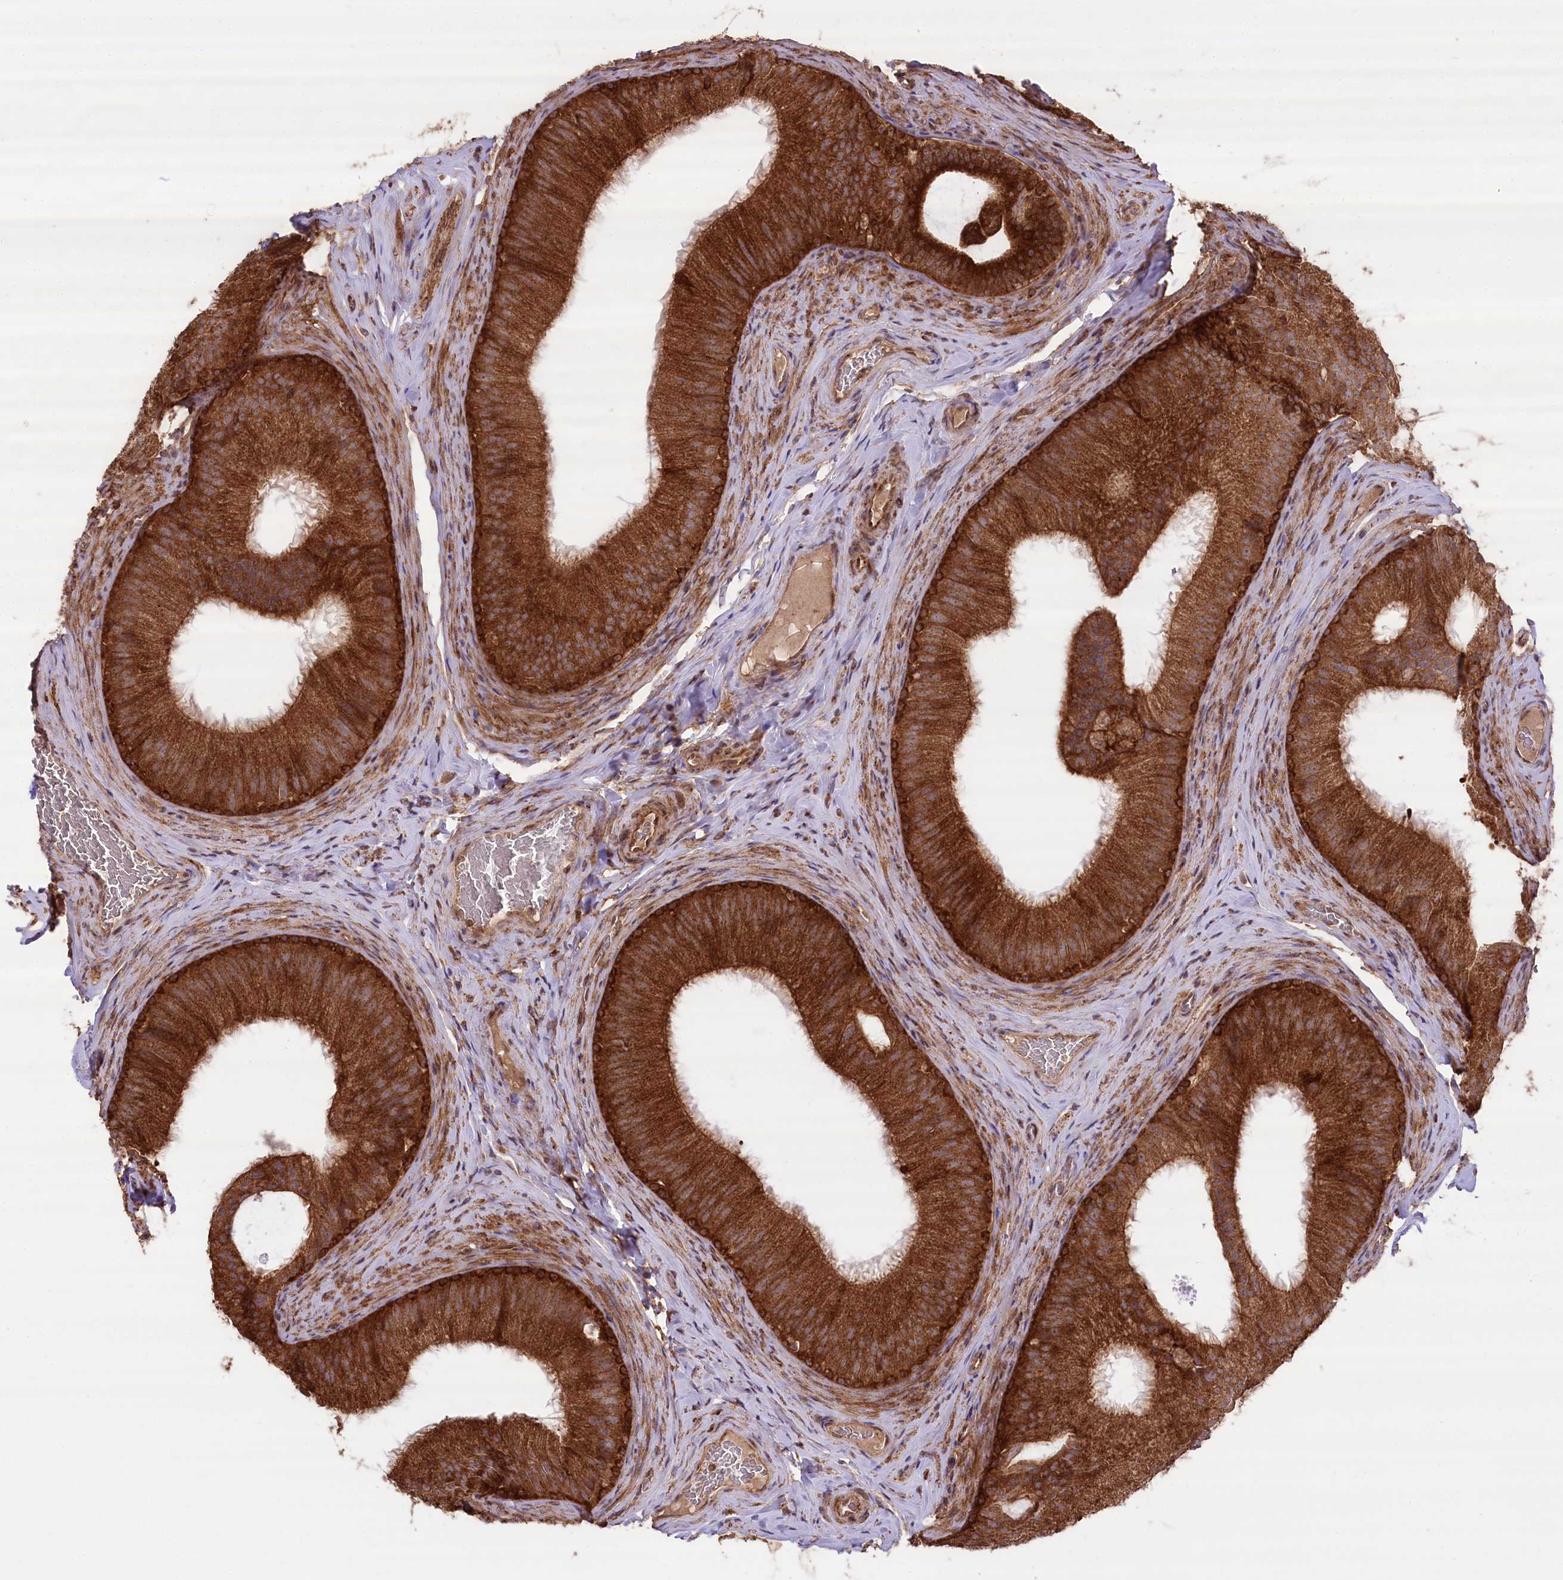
{"staining": {"intensity": "strong", "quantity": ">75%", "location": "cytoplasmic/membranous"}, "tissue": "epididymis", "cell_type": "Glandular cells", "image_type": "normal", "snomed": [{"axis": "morphology", "description": "Normal tissue, NOS"}, {"axis": "topography", "description": "Epididymis"}], "caption": "Protein staining shows strong cytoplasmic/membranous positivity in about >75% of glandular cells in unremarkable epididymis.", "gene": "CCDC91", "patient": {"sex": "male", "age": 34}}